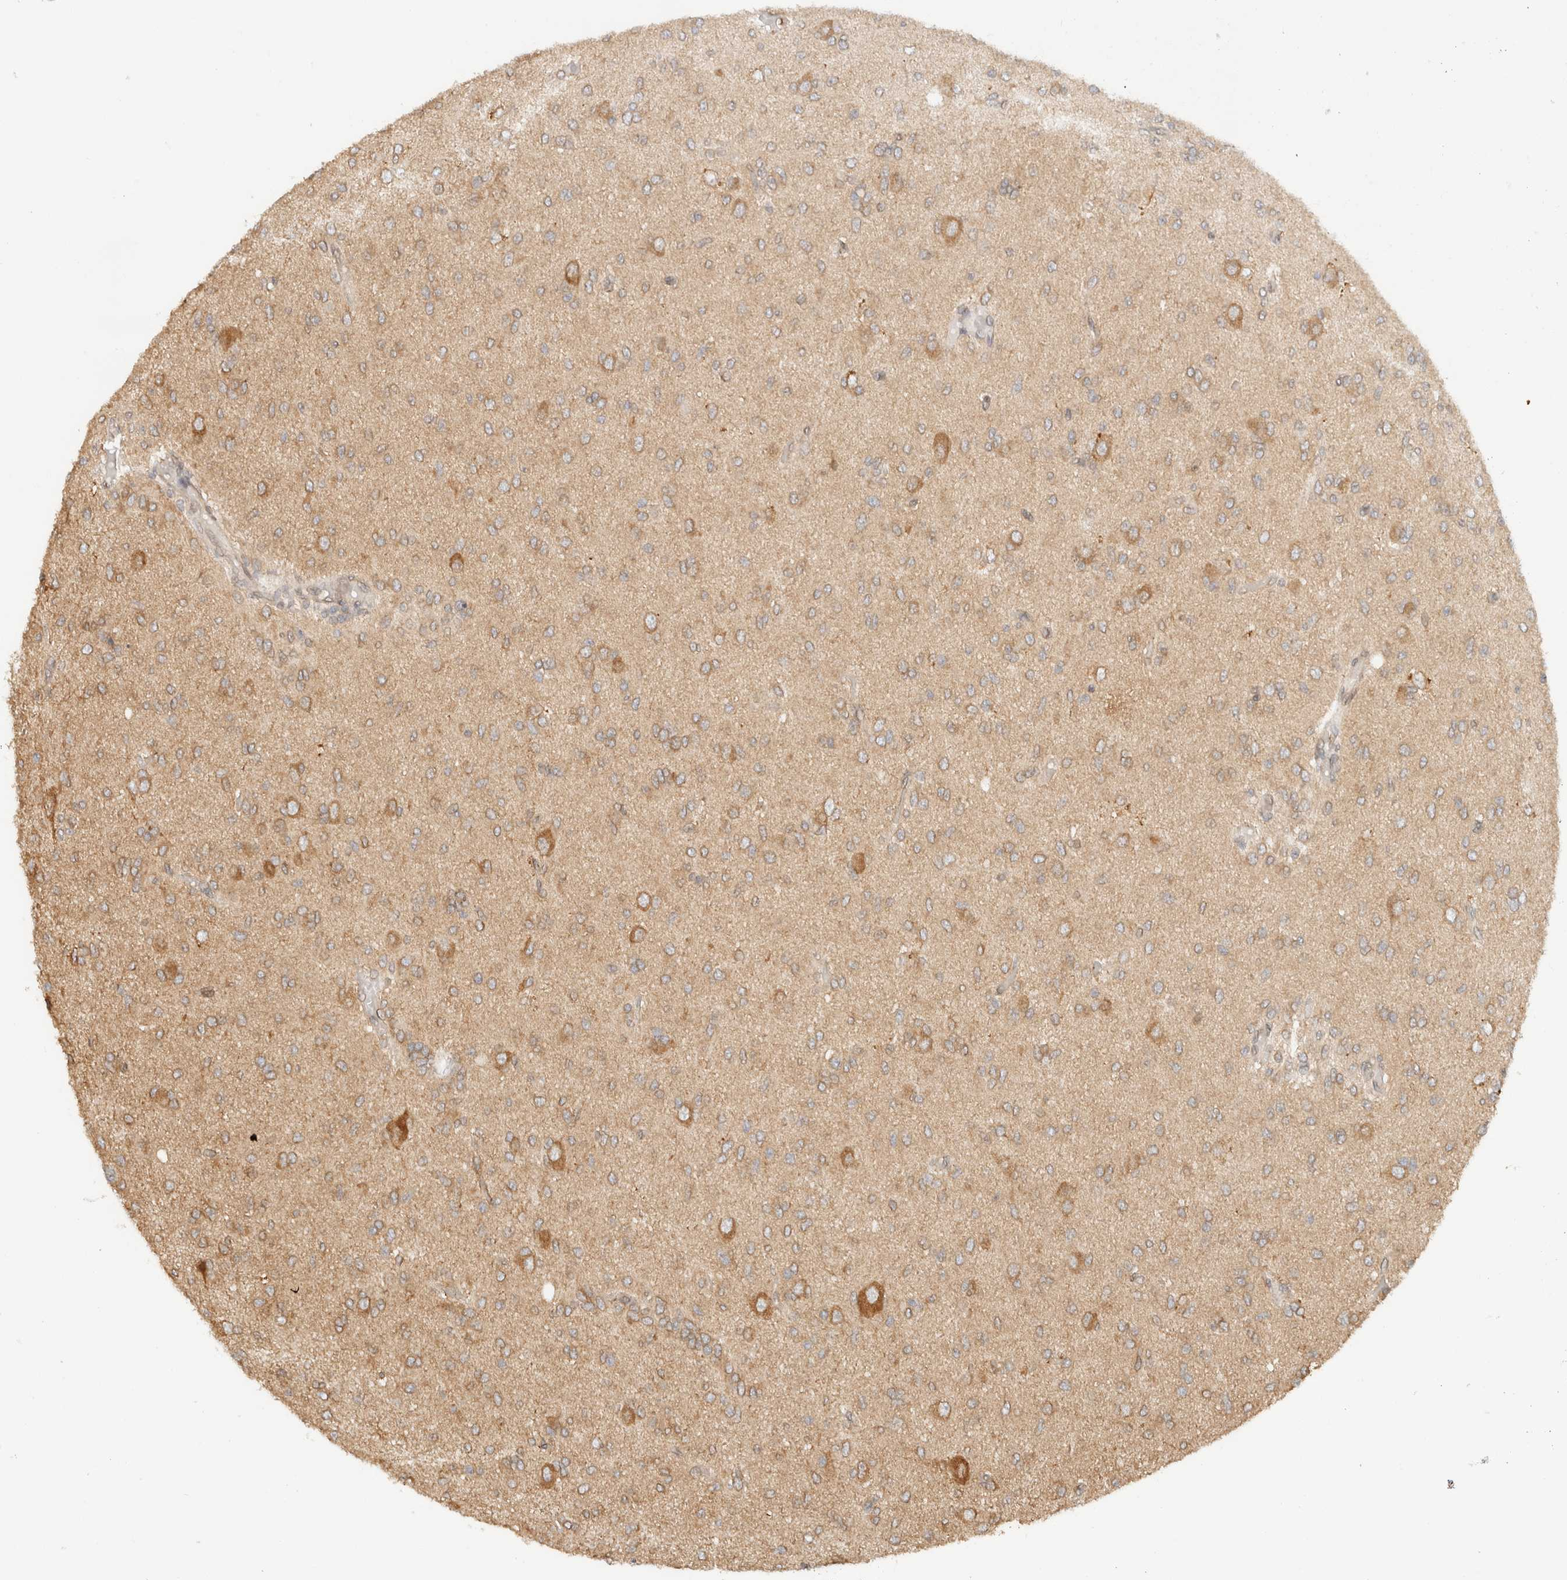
{"staining": {"intensity": "moderate", "quantity": "<25%", "location": "cytoplasmic/membranous"}, "tissue": "glioma", "cell_type": "Tumor cells", "image_type": "cancer", "snomed": [{"axis": "morphology", "description": "Glioma, malignant, High grade"}, {"axis": "topography", "description": "Brain"}], "caption": "Malignant glioma (high-grade) stained with DAB (3,3'-diaminobenzidine) immunohistochemistry (IHC) displays low levels of moderate cytoplasmic/membranous staining in approximately <25% of tumor cells. Nuclei are stained in blue.", "gene": "ARFGEF2", "patient": {"sex": "female", "age": 59}}